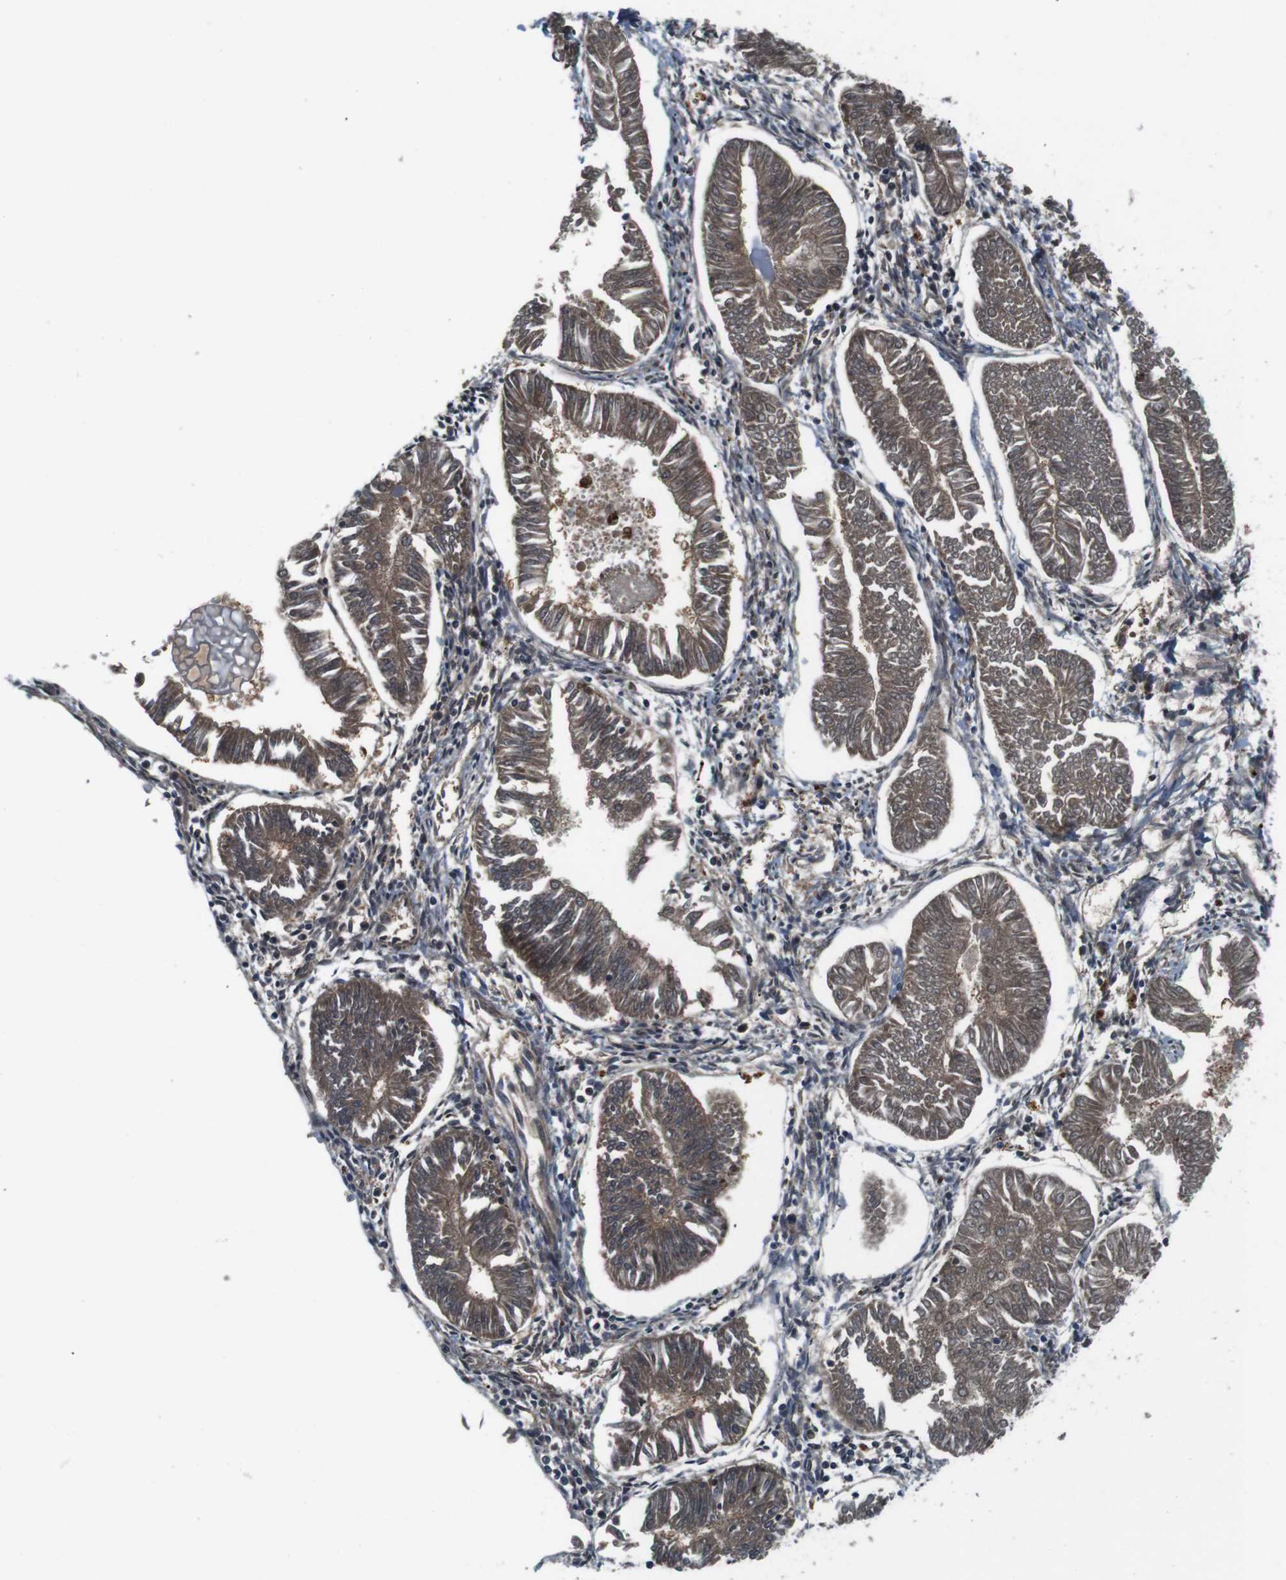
{"staining": {"intensity": "moderate", "quantity": ">75%", "location": "cytoplasmic/membranous,nuclear"}, "tissue": "endometrial cancer", "cell_type": "Tumor cells", "image_type": "cancer", "snomed": [{"axis": "morphology", "description": "Adenocarcinoma, NOS"}, {"axis": "topography", "description": "Endometrium"}], "caption": "High-power microscopy captured an immunohistochemistry (IHC) histopathology image of endometrial cancer, revealing moderate cytoplasmic/membranous and nuclear staining in approximately >75% of tumor cells.", "gene": "LRP5", "patient": {"sex": "female", "age": 53}}